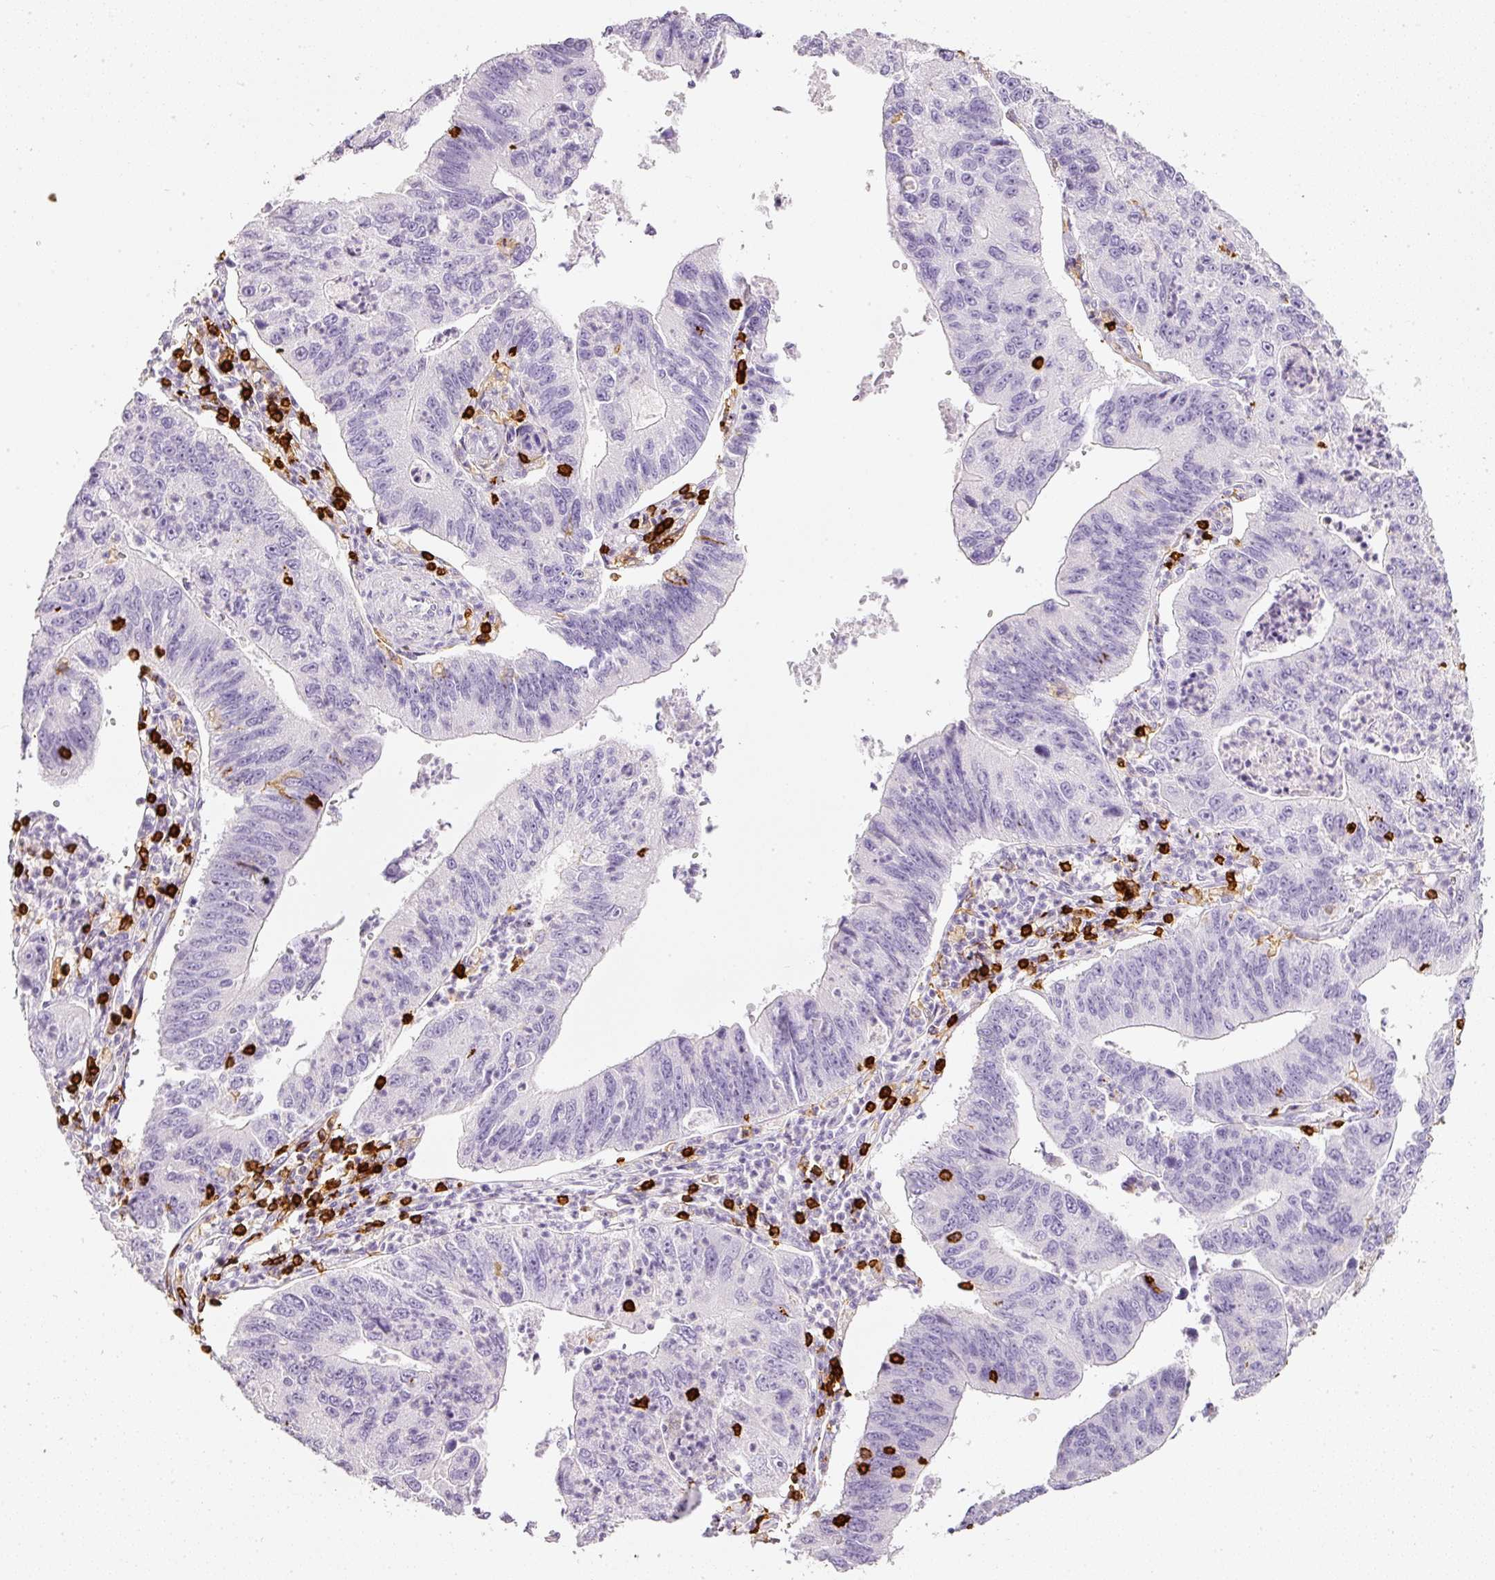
{"staining": {"intensity": "negative", "quantity": "none", "location": "none"}, "tissue": "stomach cancer", "cell_type": "Tumor cells", "image_type": "cancer", "snomed": [{"axis": "morphology", "description": "Adenocarcinoma, NOS"}, {"axis": "topography", "description": "Stomach"}], "caption": "There is no significant positivity in tumor cells of stomach adenocarcinoma.", "gene": "EVL", "patient": {"sex": "male", "age": 59}}